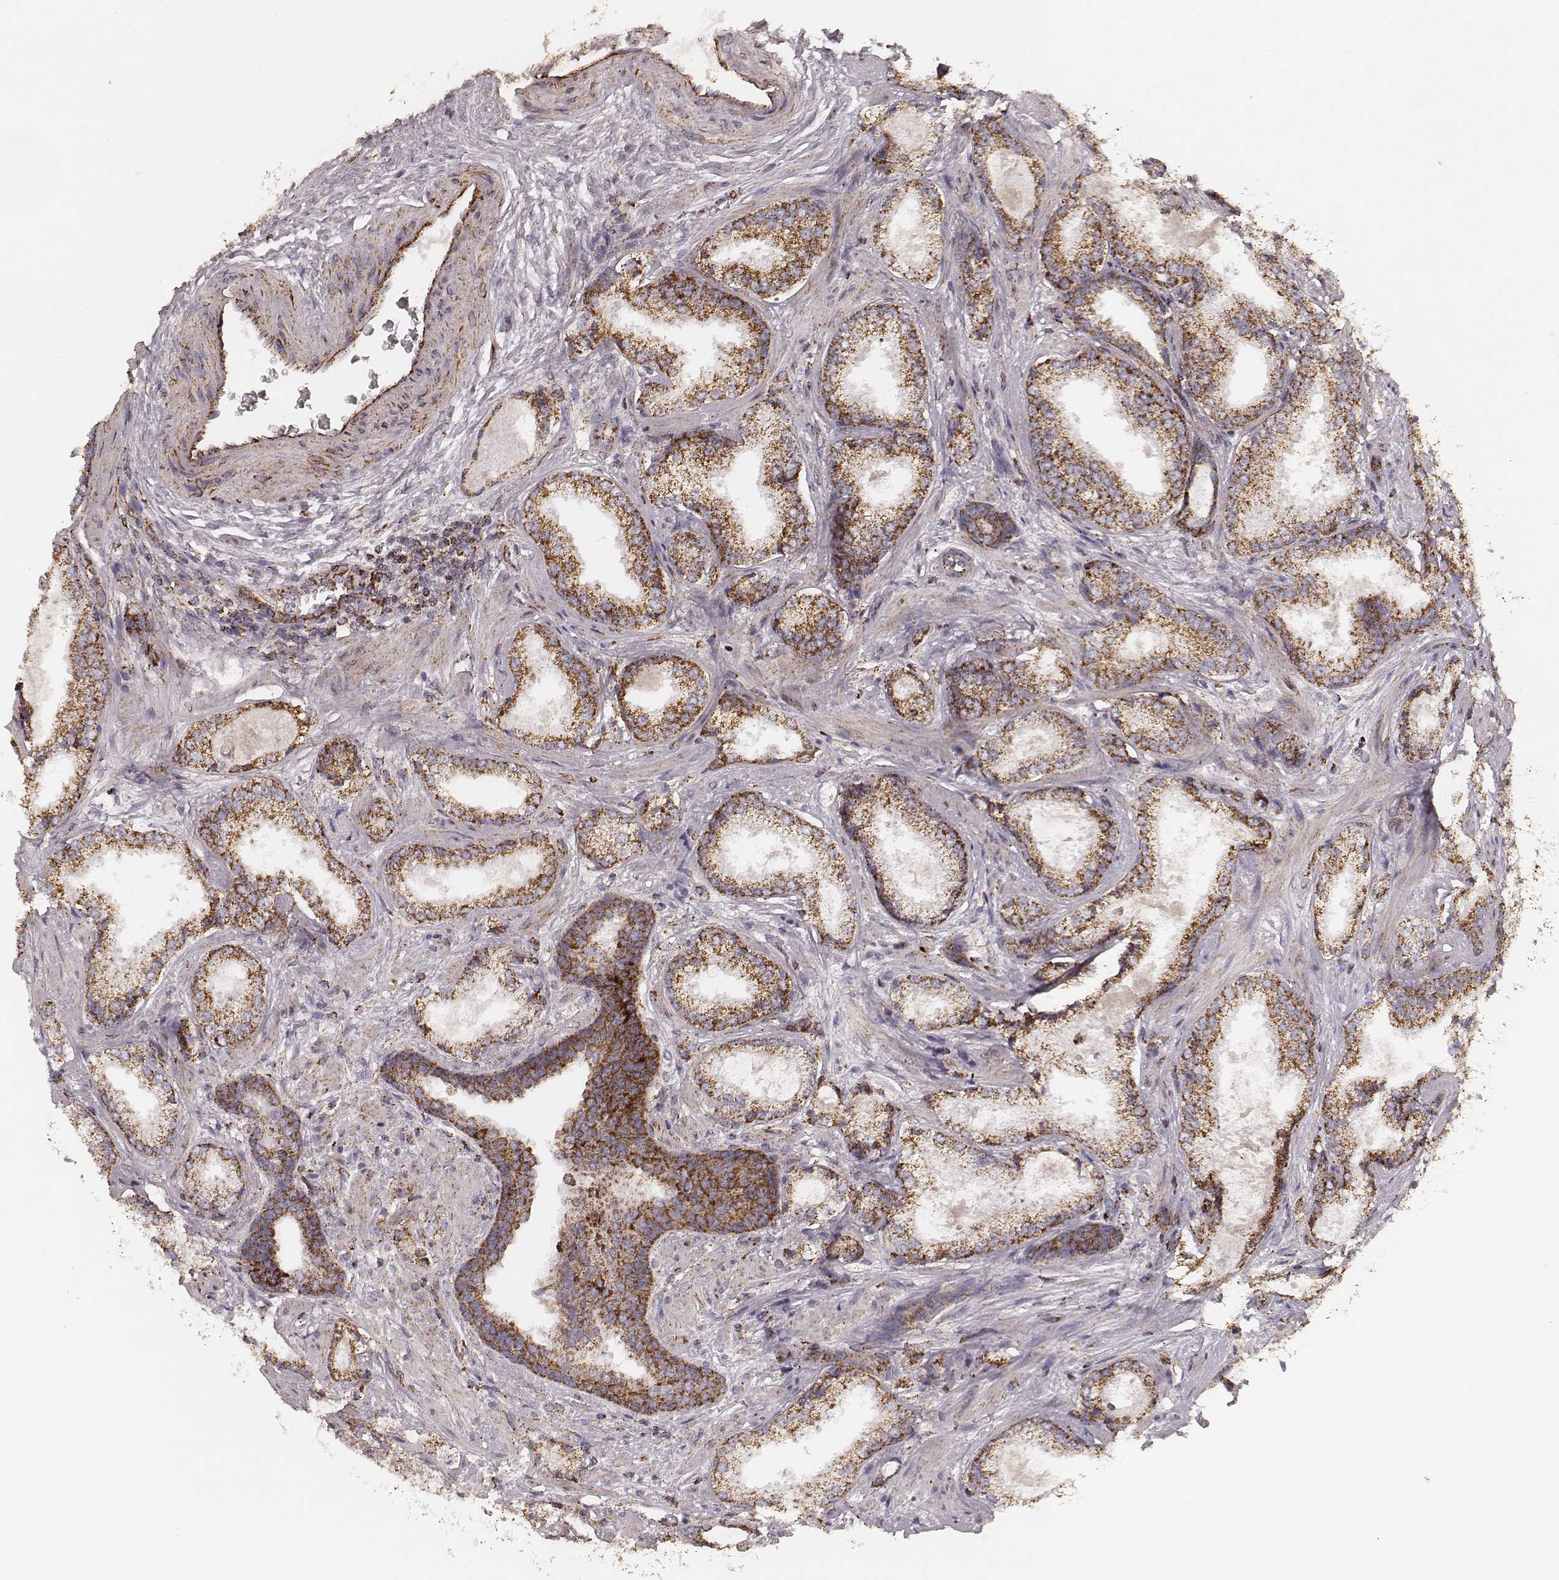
{"staining": {"intensity": "strong", "quantity": ">75%", "location": "cytoplasmic/membranous"}, "tissue": "prostate cancer", "cell_type": "Tumor cells", "image_type": "cancer", "snomed": [{"axis": "morphology", "description": "Adenocarcinoma, Low grade"}, {"axis": "topography", "description": "Prostate"}], "caption": "A brown stain highlights strong cytoplasmic/membranous staining of a protein in human prostate cancer (low-grade adenocarcinoma) tumor cells. The protein of interest is shown in brown color, while the nuclei are stained blue.", "gene": "CS", "patient": {"sex": "male", "age": 56}}